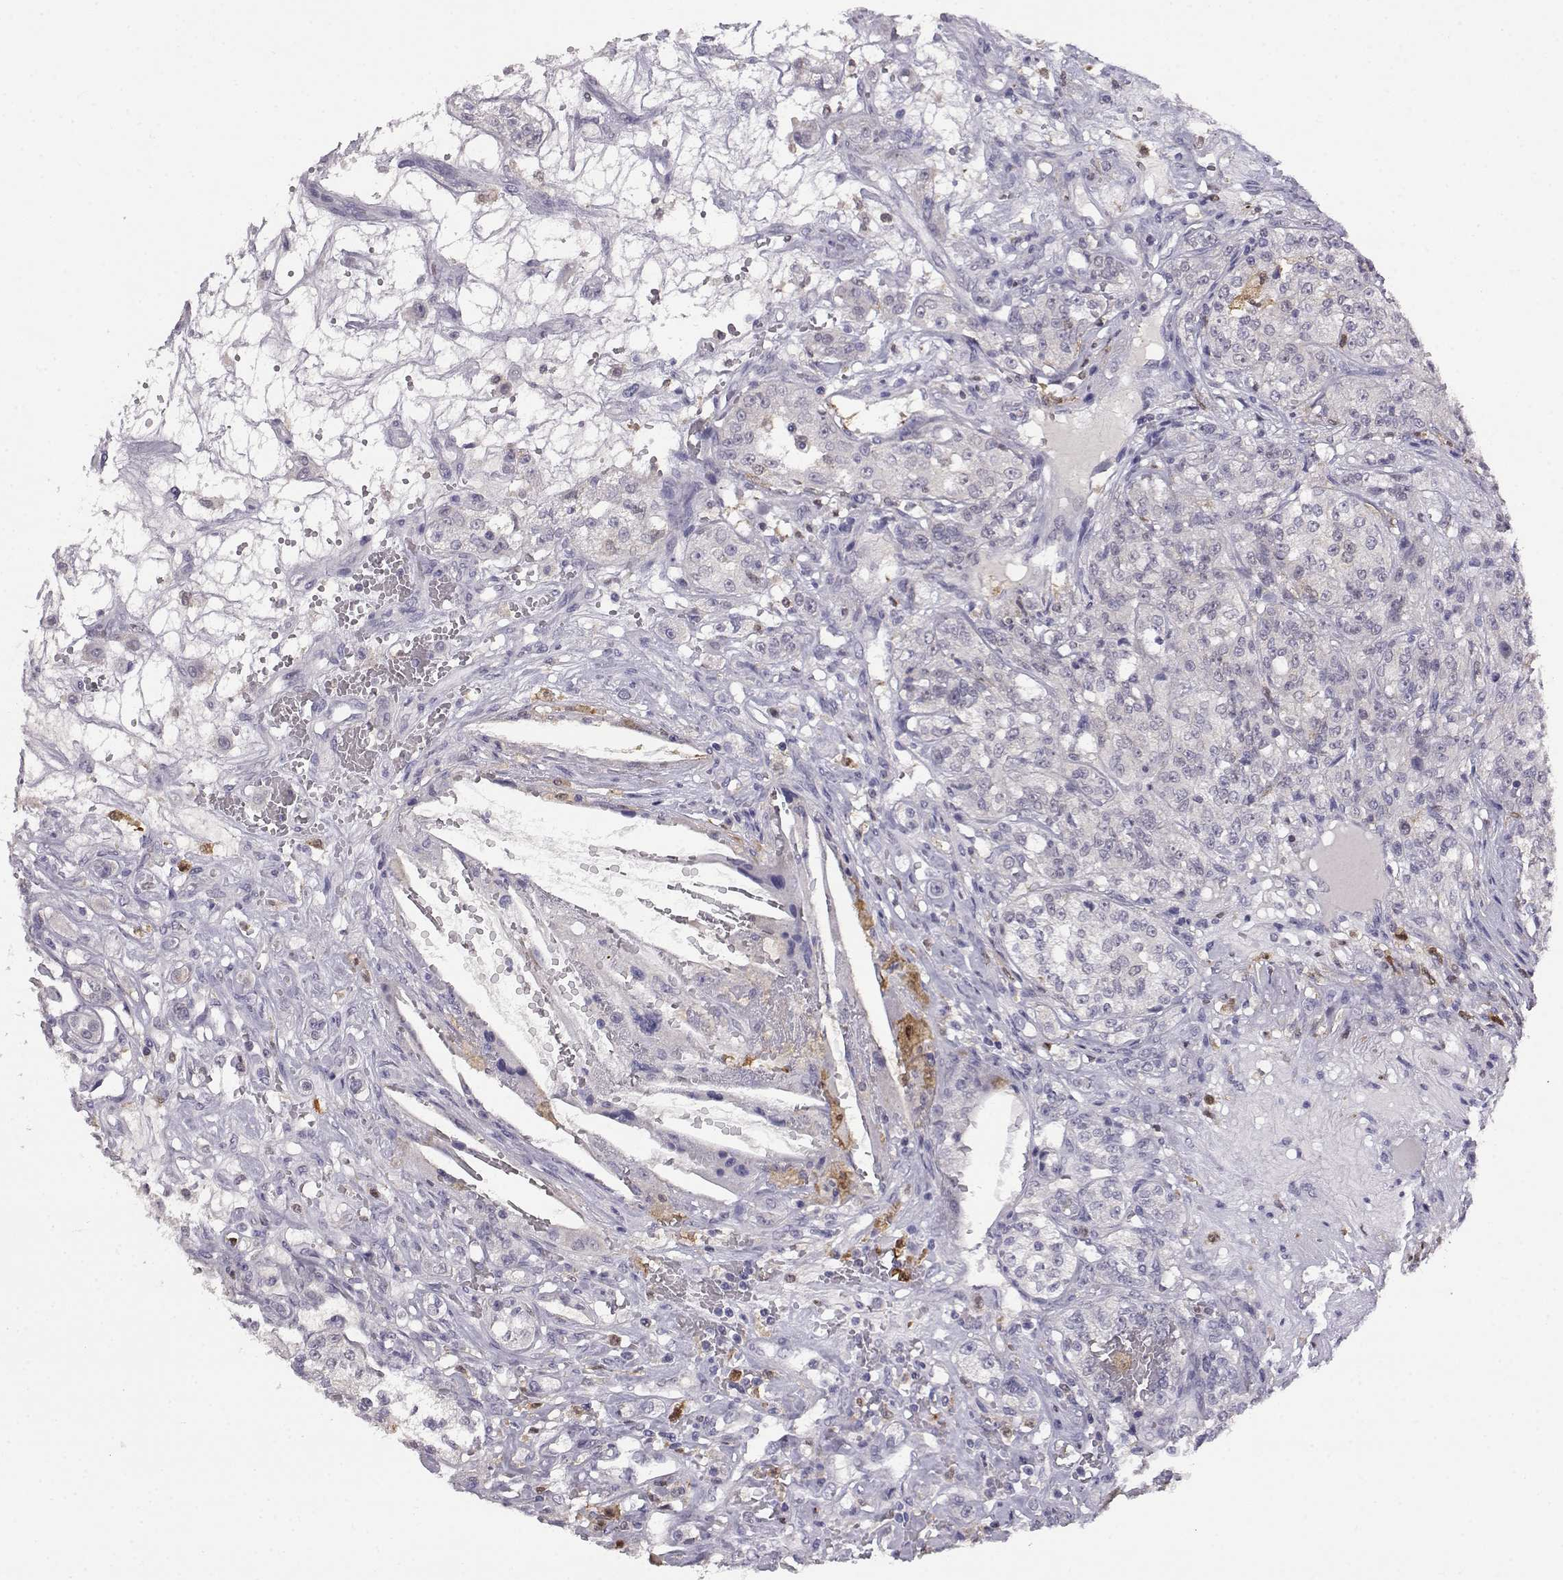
{"staining": {"intensity": "negative", "quantity": "none", "location": "none"}, "tissue": "renal cancer", "cell_type": "Tumor cells", "image_type": "cancer", "snomed": [{"axis": "morphology", "description": "Adenocarcinoma, NOS"}, {"axis": "topography", "description": "Kidney"}], "caption": "An image of renal cancer stained for a protein exhibits no brown staining in tumor cells.", "gene": "AKR1B1", "patient": {"sex": "female", "age": 63}}